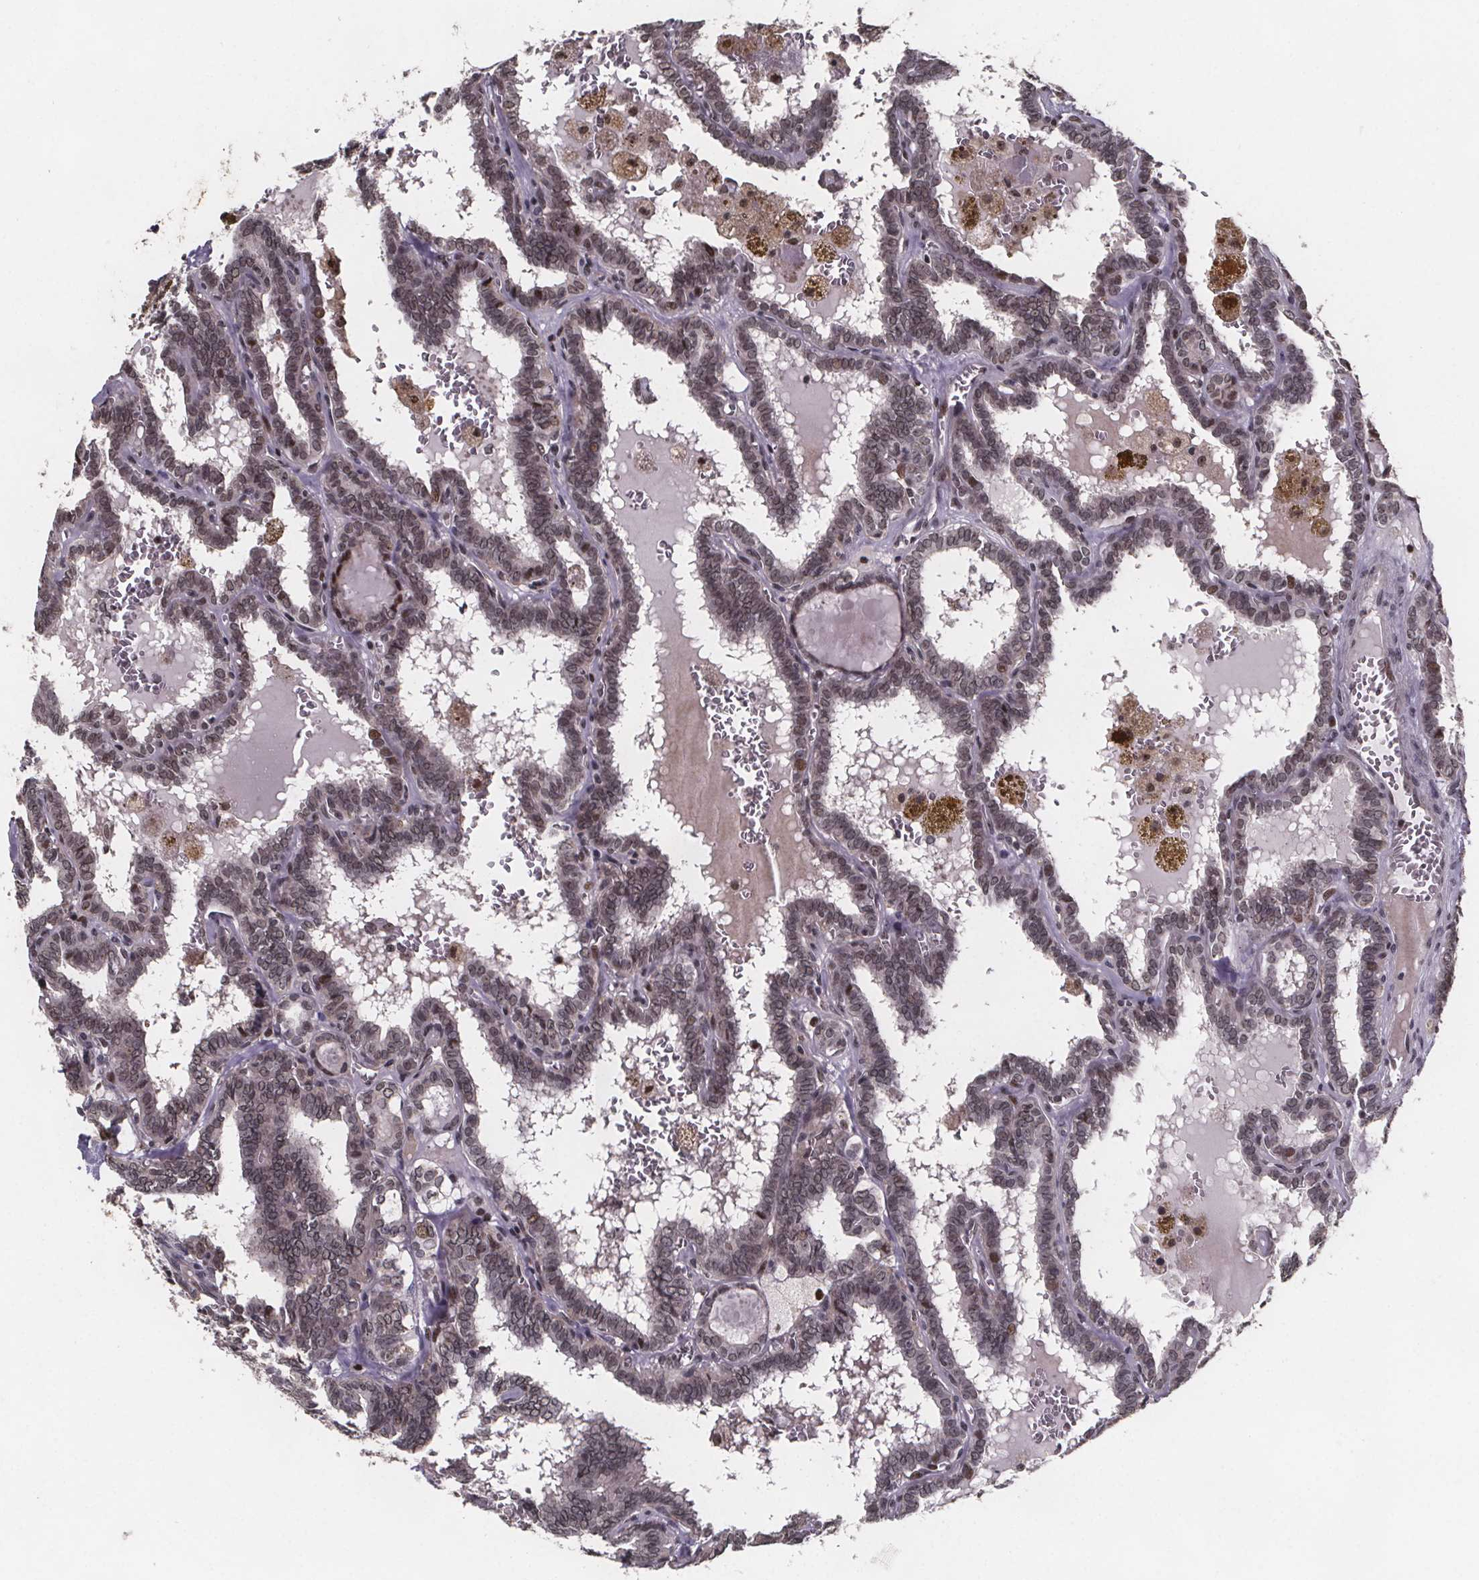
{"staining": {"intensity": "moderate", "quantity": ">75%", "location": "nuclear"}, "tissue": "thyroid cancer", "cell_type": "Tumor cells", "image_type": "cancer", "snomed": [{"axis": "morphology", "description": "Papillary adenocarcinoma, NOS"}, {"axis": "topography", "description": "Thyroid gland"}], "caption": "An image showing moderate nuclear staining in about >75% of tumor cells in thyroid cancer (papillary adenocarcinoma), as visualized by brown immunohistochemical staining.", "gene": "U2SURP", "patient": {"sex": "female", "age": 39}}